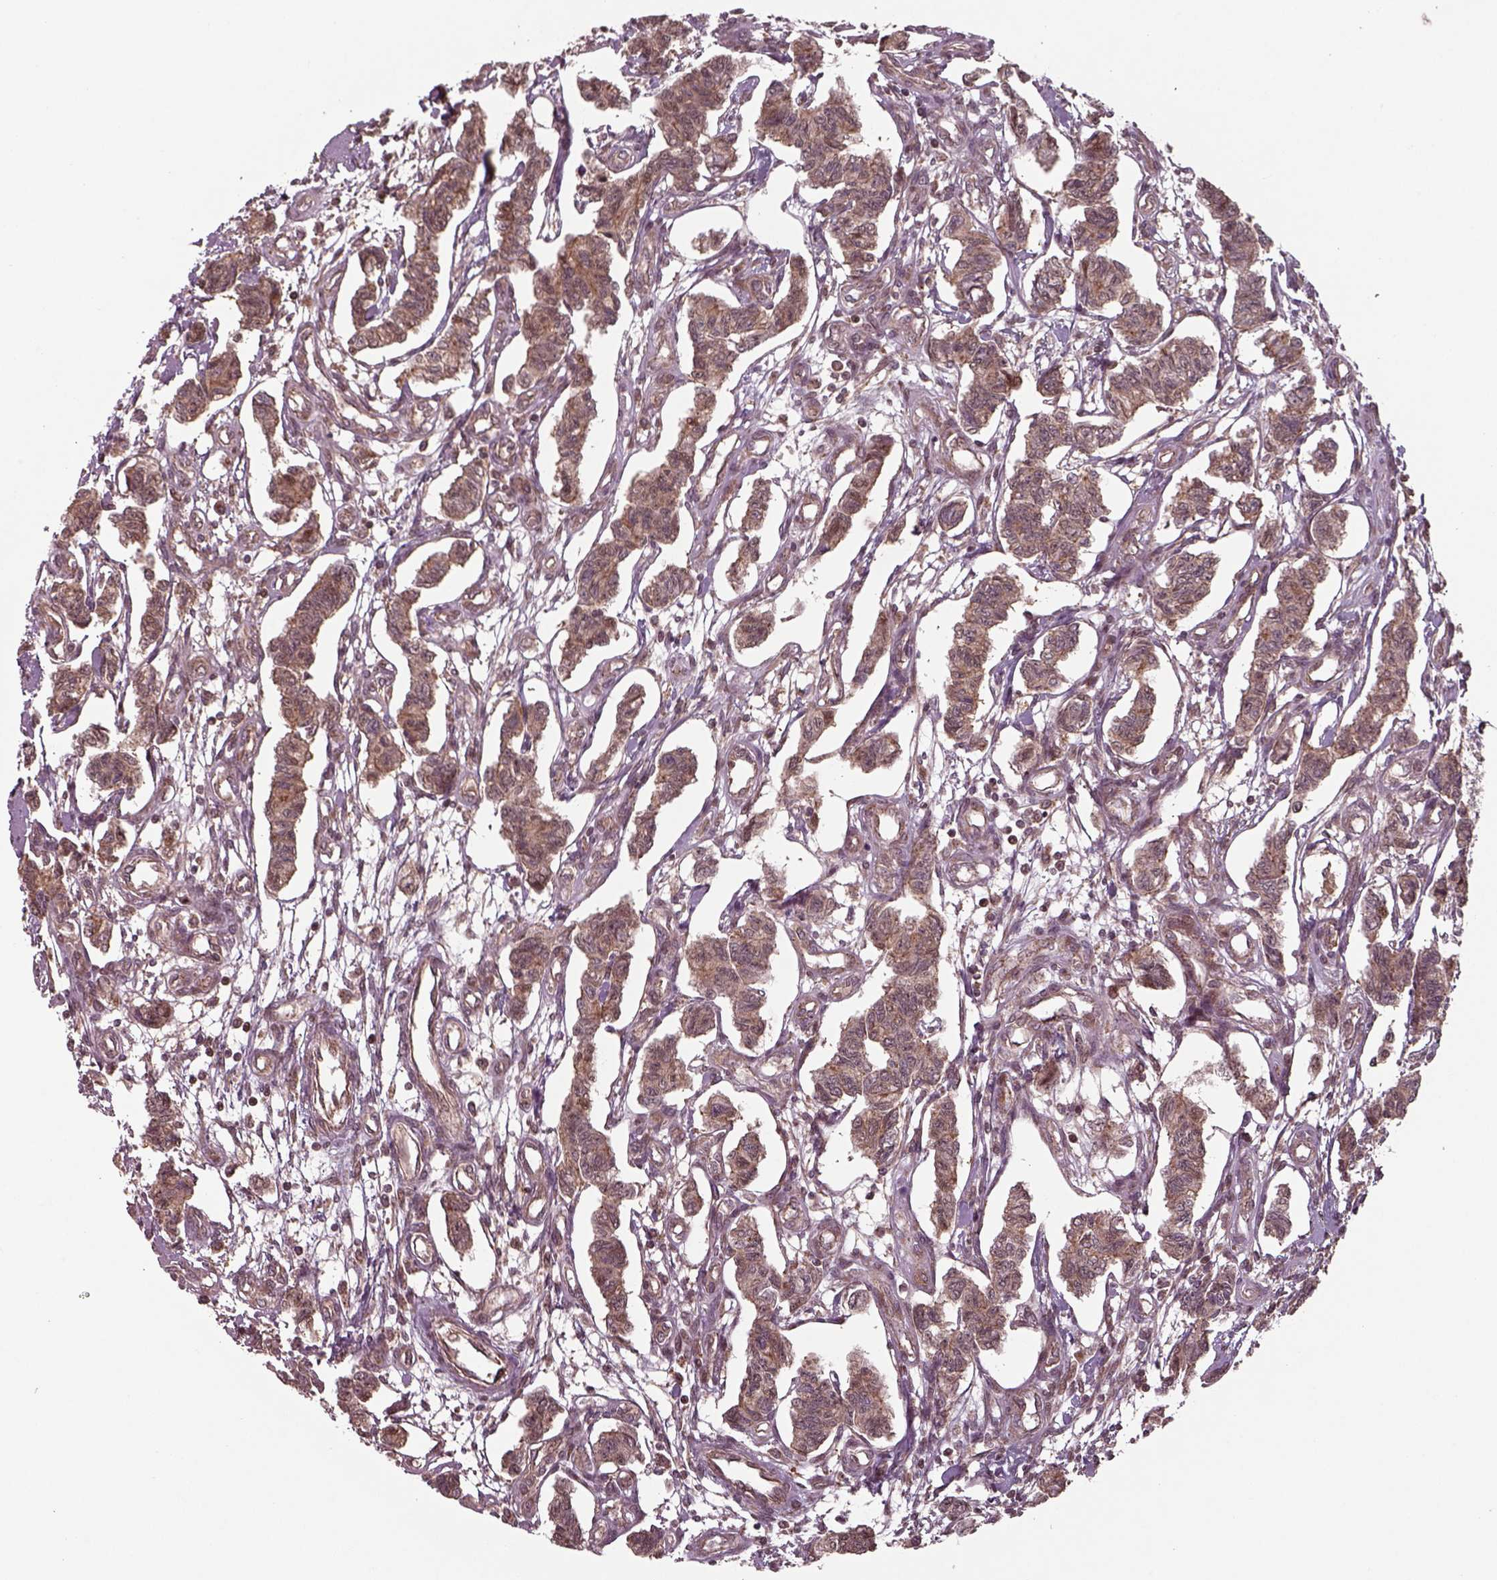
{"staining": {"intensity": "moderate", "quantity": ">75%", "location": "cytoplasmic/membranous"}, "tissue": "carcinoid", "cell_type": "Tumor cells", "image_type": "cancer", "snomed": [{"axis": "morphology", "description": "Carcinoid, malignant, NOS"}, {"axis": "topography", "description": "Kidney"}], "caption": "Carcinoid stained with IHC exhibits moderate cytoplasmic/membranous expression in about >75% of tumor cells.", "gene": "CHMP3", "patient": {"sex": "female", "age": 41}}